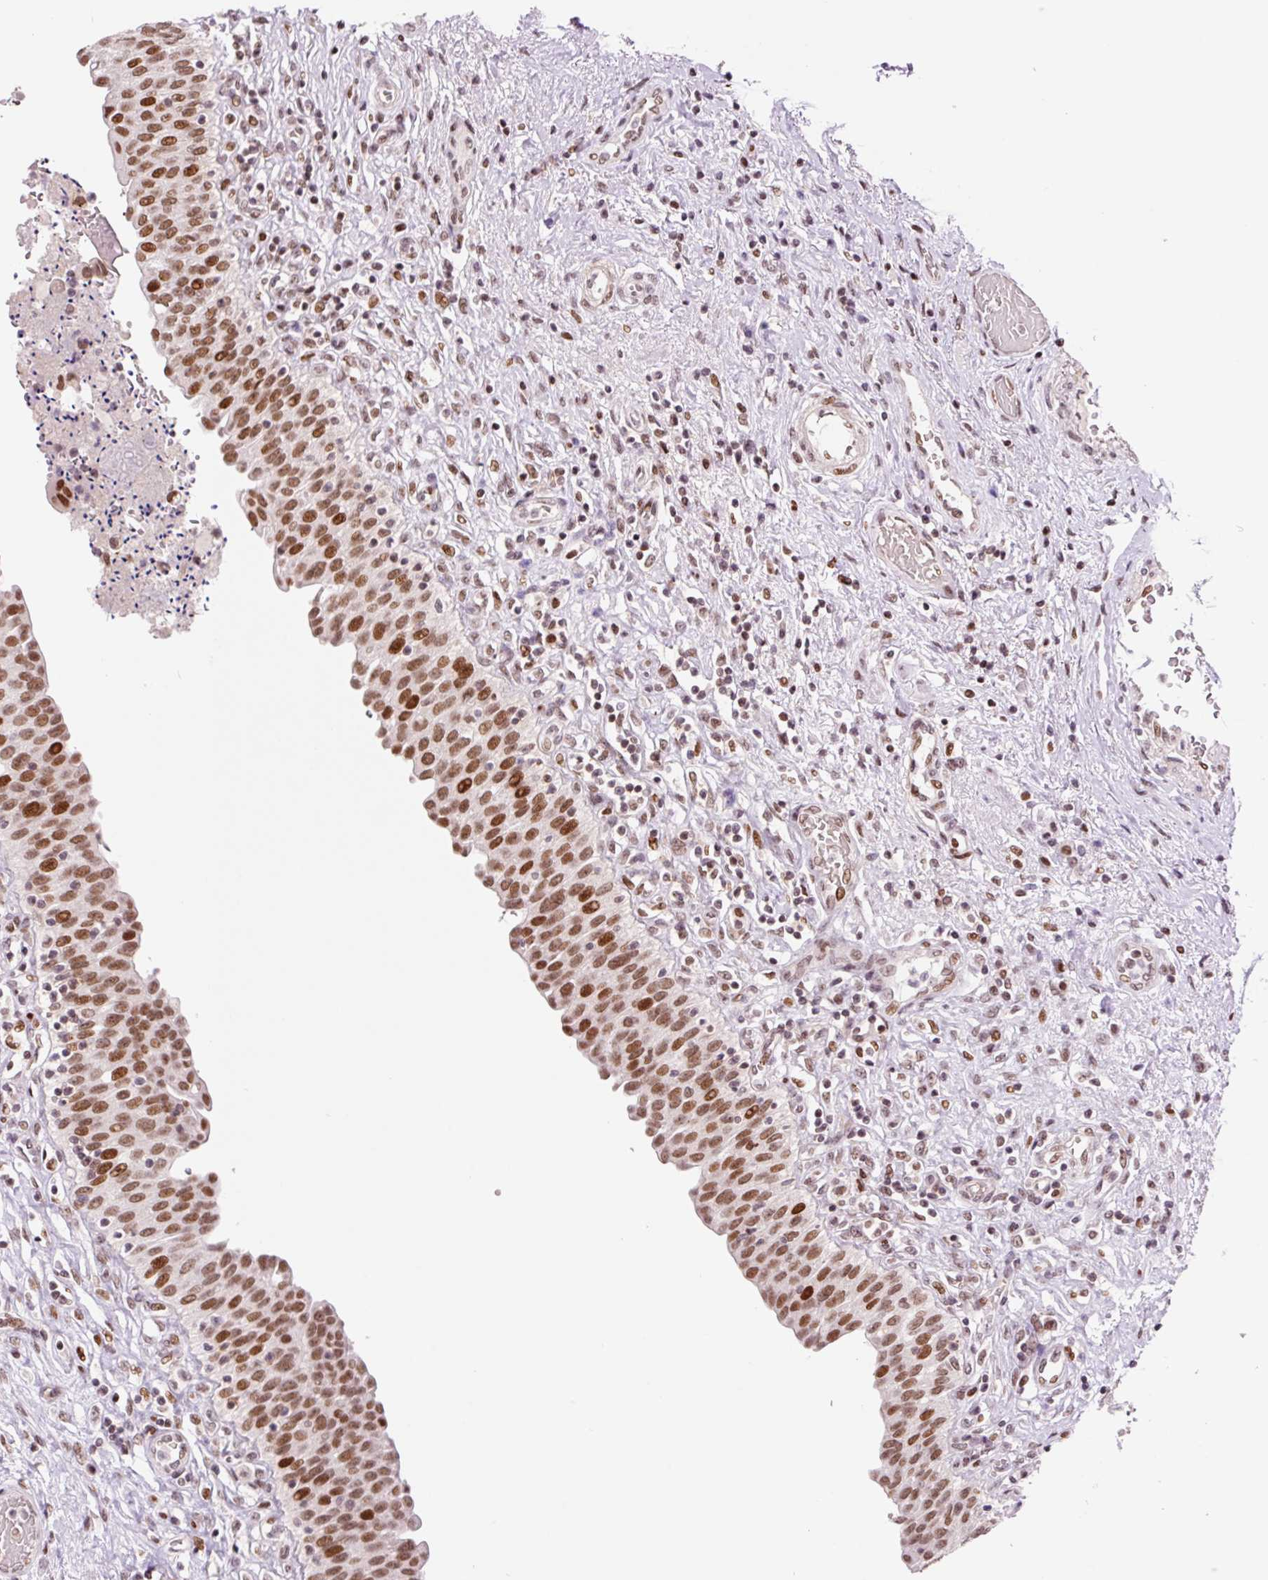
{"staining": {"intensity": "moderate", "quantity": ">75%", "location": "nuclear"}, "tissue": "urinary bladder", "cell_type": "Urothelial cells", "image_type": "normal", "snomed": [{"axis": "morphology", "description": "Normal tissue, NOS"}, {"axis": "topography", "description": "Urinary bladder"}], "caption": "The histopathology image demonstrates staining of unremarkable urinary bladder, revealing moderate nuclear protein staining (brown color) within urothelial cells. The protein of interest is shown in brown color, while the nuclei are stained blue.", "gene": "CCNL2", "patient": {"sex": "male", "age": 71}}